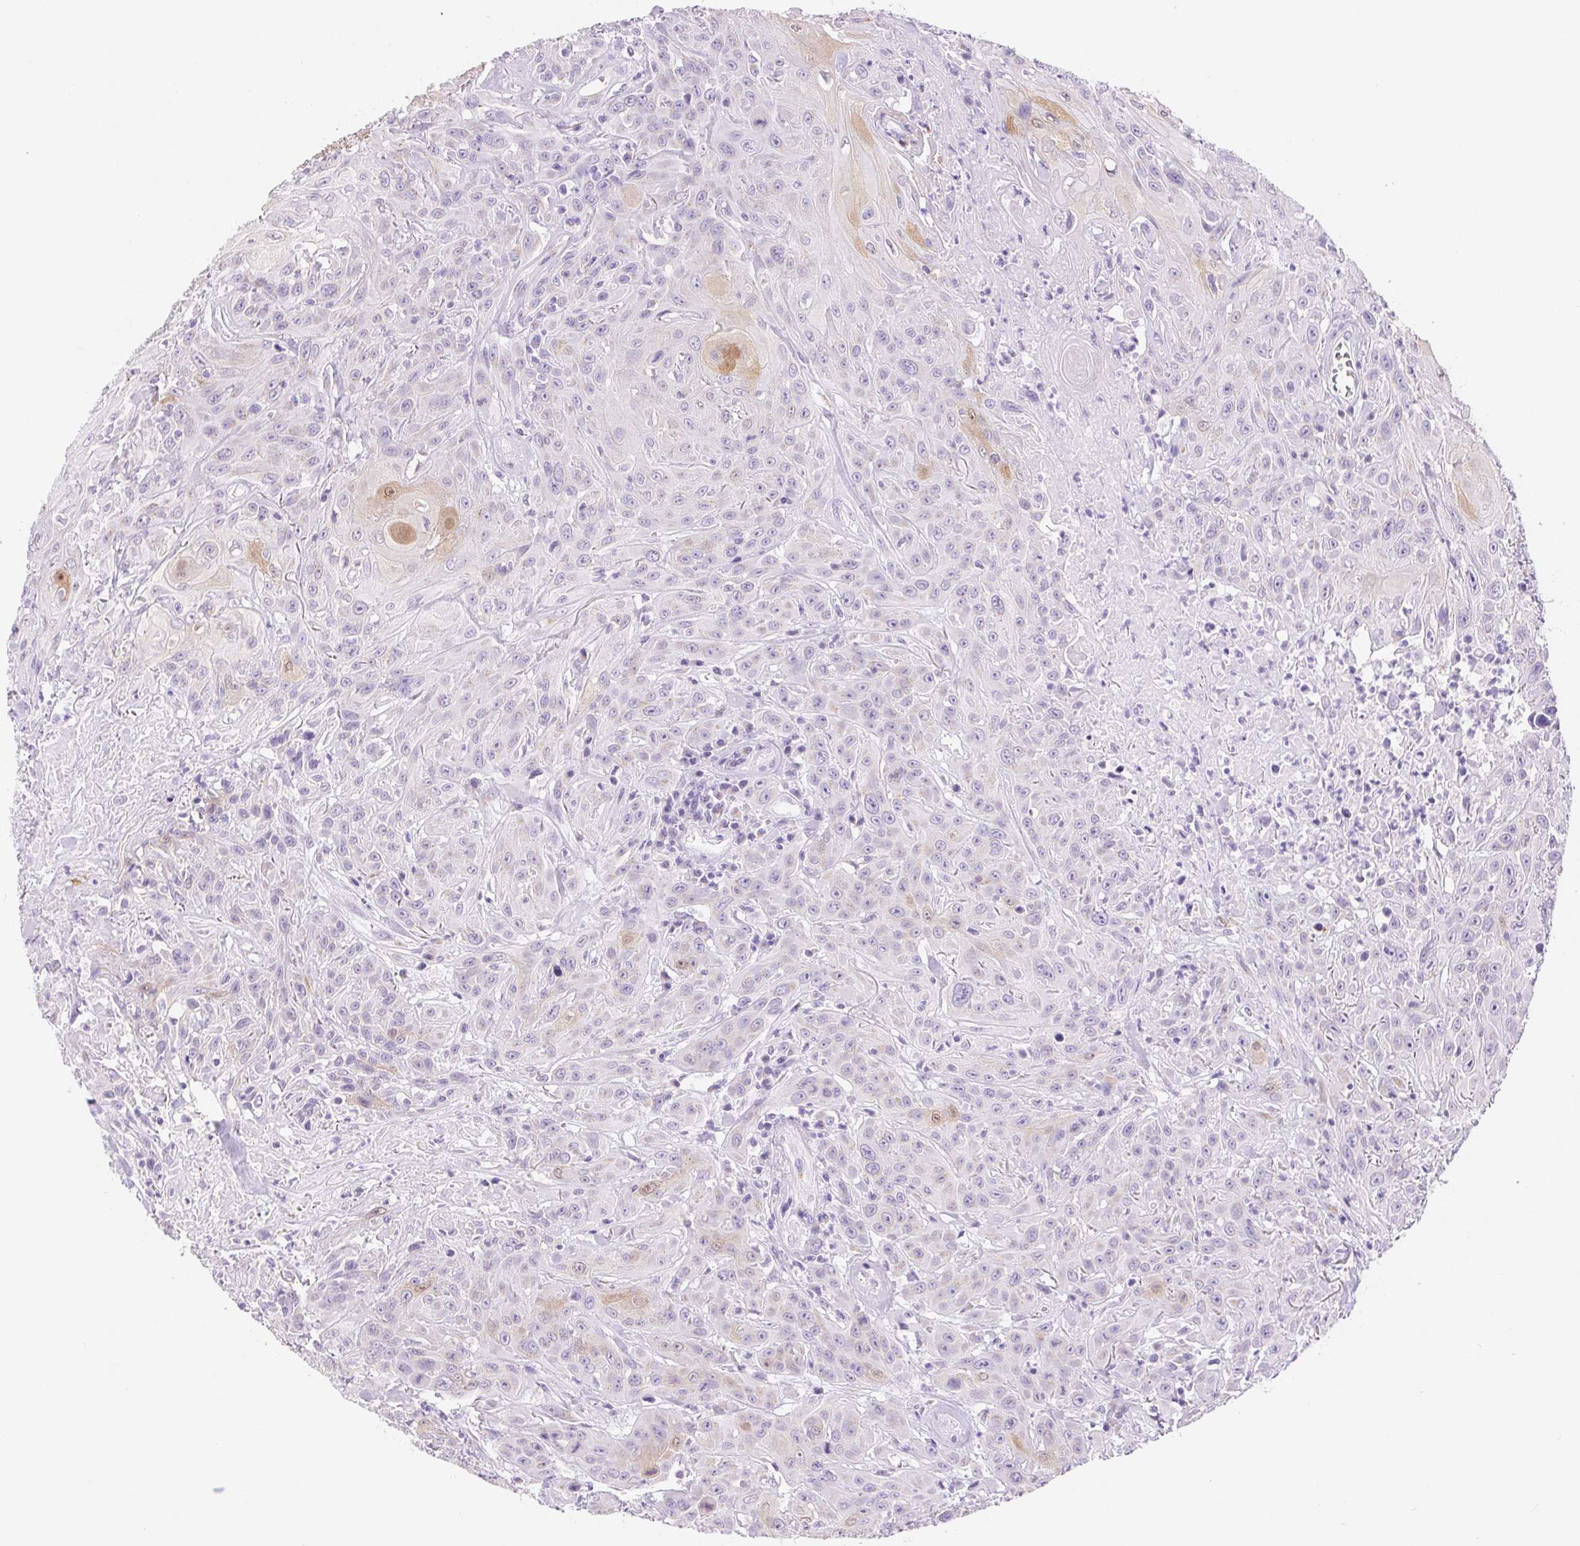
{"staining": {"intensity": "moderate", "quantity": "<25%", "location": "cytoplasmic/membranous,nuclear"}, "tissue": "head and neck cancer", "cell_type": "Tumor cells", "image_type": "cancer", "snomed": [{"axis": "morphology", "description": "Squamous cell carcinoma, NOS"}, {"axis": "topography", "description": "Skin"}, {"axis": "topography", "description": "Head-Neck"}], "caption": "High-magnification brightfield microscopy of squamous cell carcinoma (head and neck) stained with DAB (brown) and counterstained with hematoxylin (blue). tumor cells exhibit moderate cytoplasmic/membranous and nuclear expression is identified in about<25% of cells.", "gene": "SERPINB3", "patient": {"sex": "male", "age": 80}}